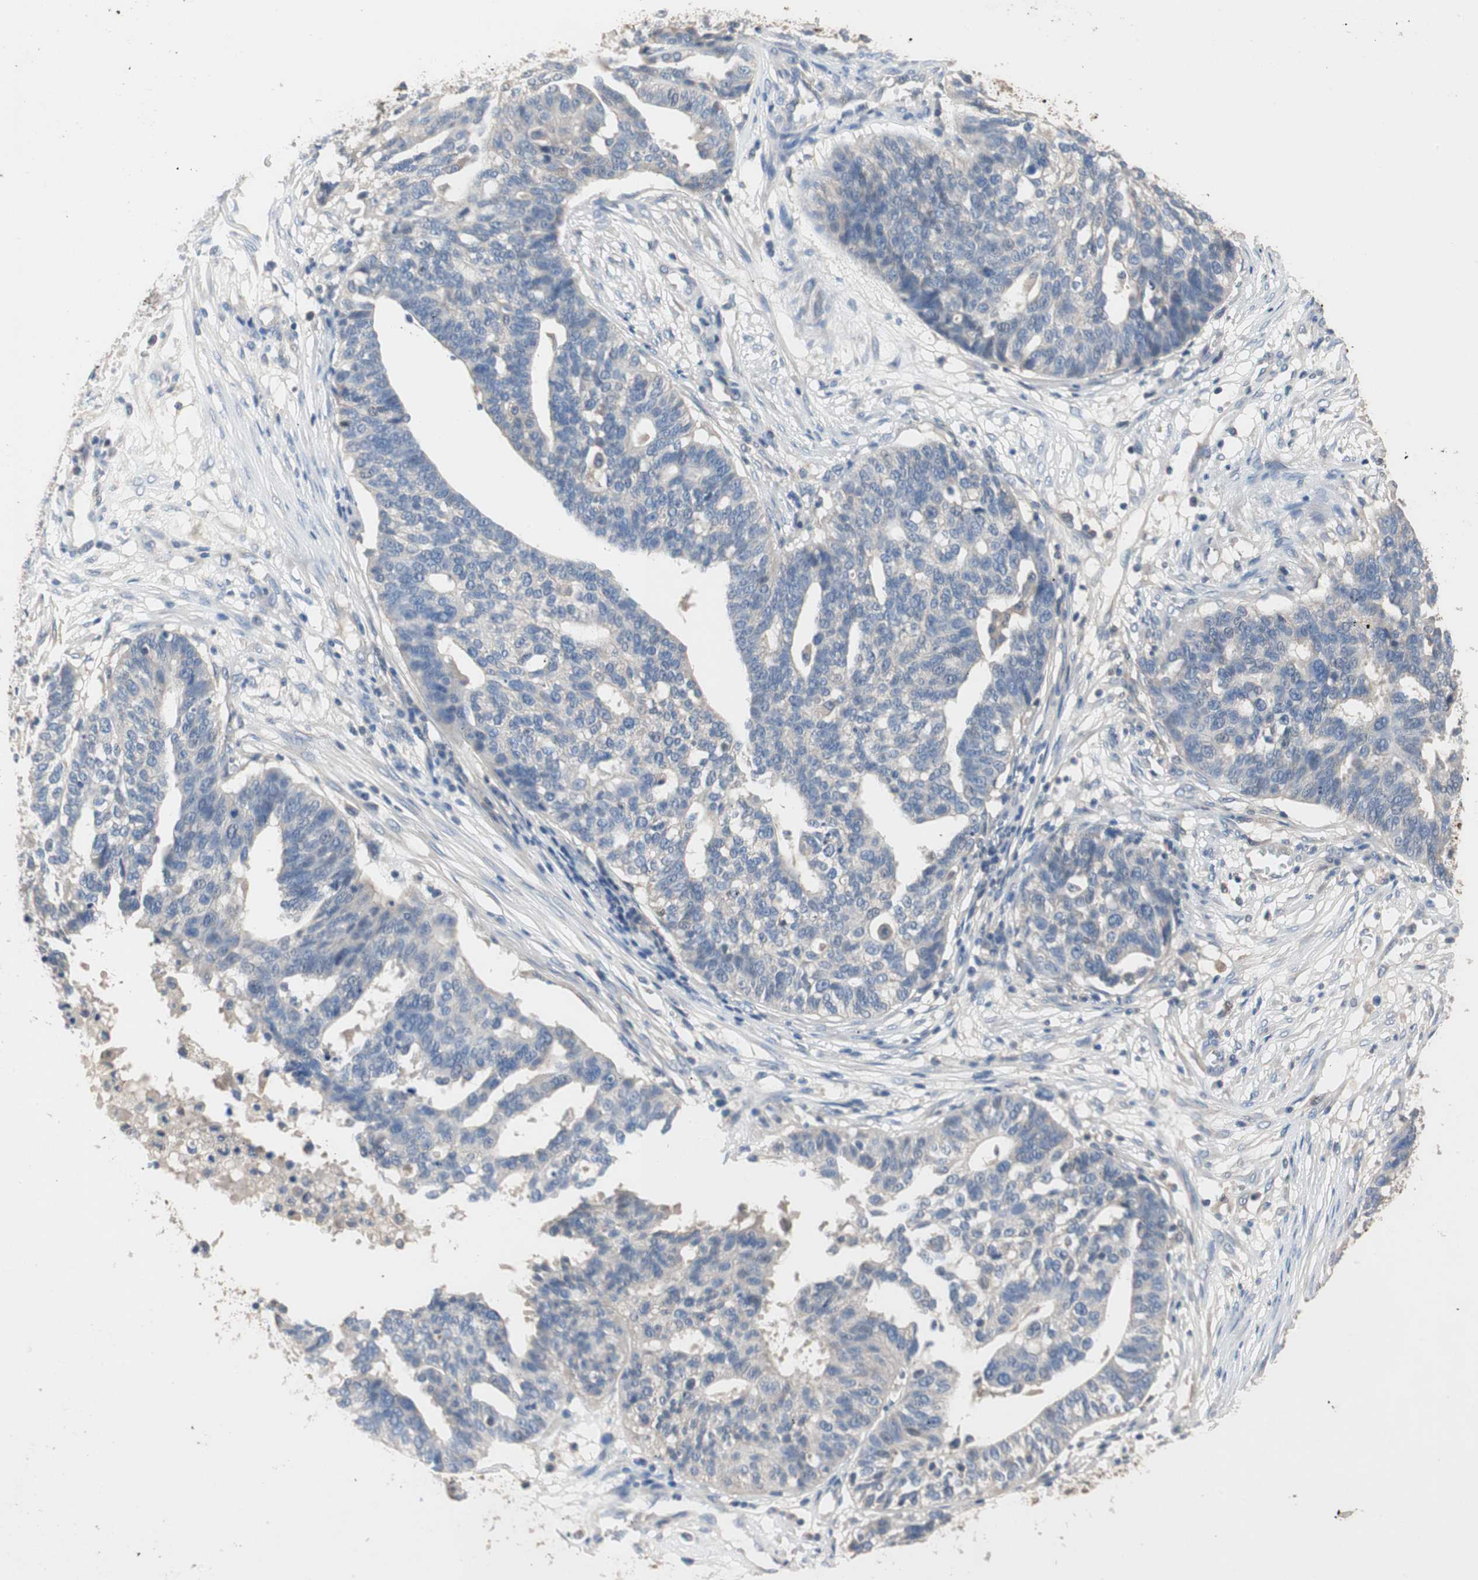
{"staining": {"intensity": "weak", "quantity": "<25%", "location": "cytoplasmic/membranous"}, "tissue": "ovarian cancer", "cell_type": "Tumor cells", "image_type": "cancer", "snomed": [{"axis": "morphology", "description": "Cystadenocarcinoma, serous, NOS"}, {"axis": "topography", "description": "Ovary"}], "caption": "Immunohistochemical staining of human ovarian cancer displays no significant expression in tumor cells.", "gene": "ADAP1", "patient": {"sex": "female", "age": 59}}